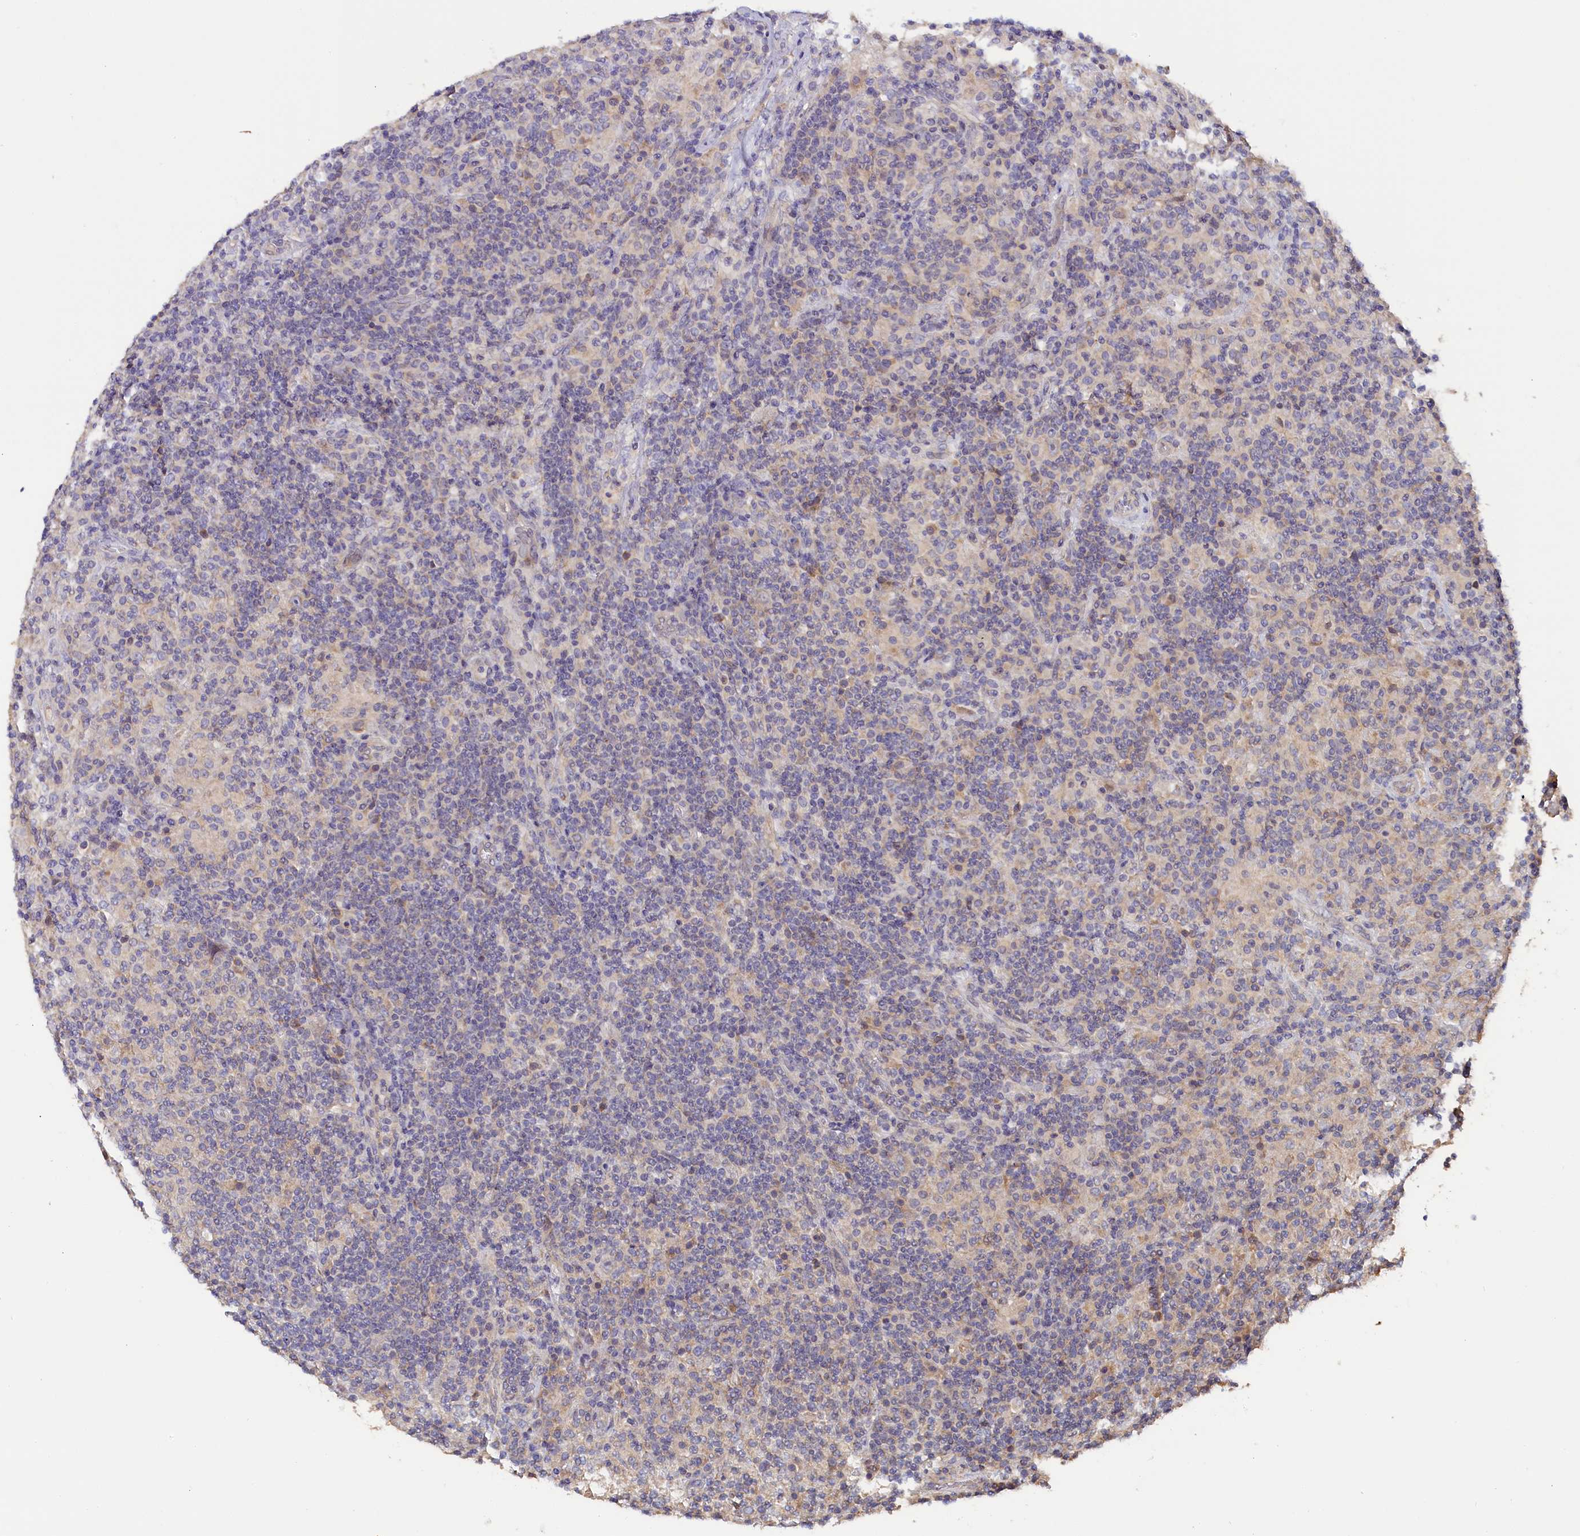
{"staining": {"intensity": "negative", "quantity": "none", "location": "none"}, "tissue": "lymphoma", "cell_type": "Tumor cells", "image_type": "cancer", "snomed": [{"axis": "morphology", "description": "Hodgkin's disease, NOS"}, {"axis": "topography", "description": "Lymph node"}], "caption": "This is an immunohistochemistry (IHC) photomicrograph of human lymphoma. There is no positivity in tumor cells.", "gene": "KATNB1", "patient": {"sex": "male", "age": 70}}